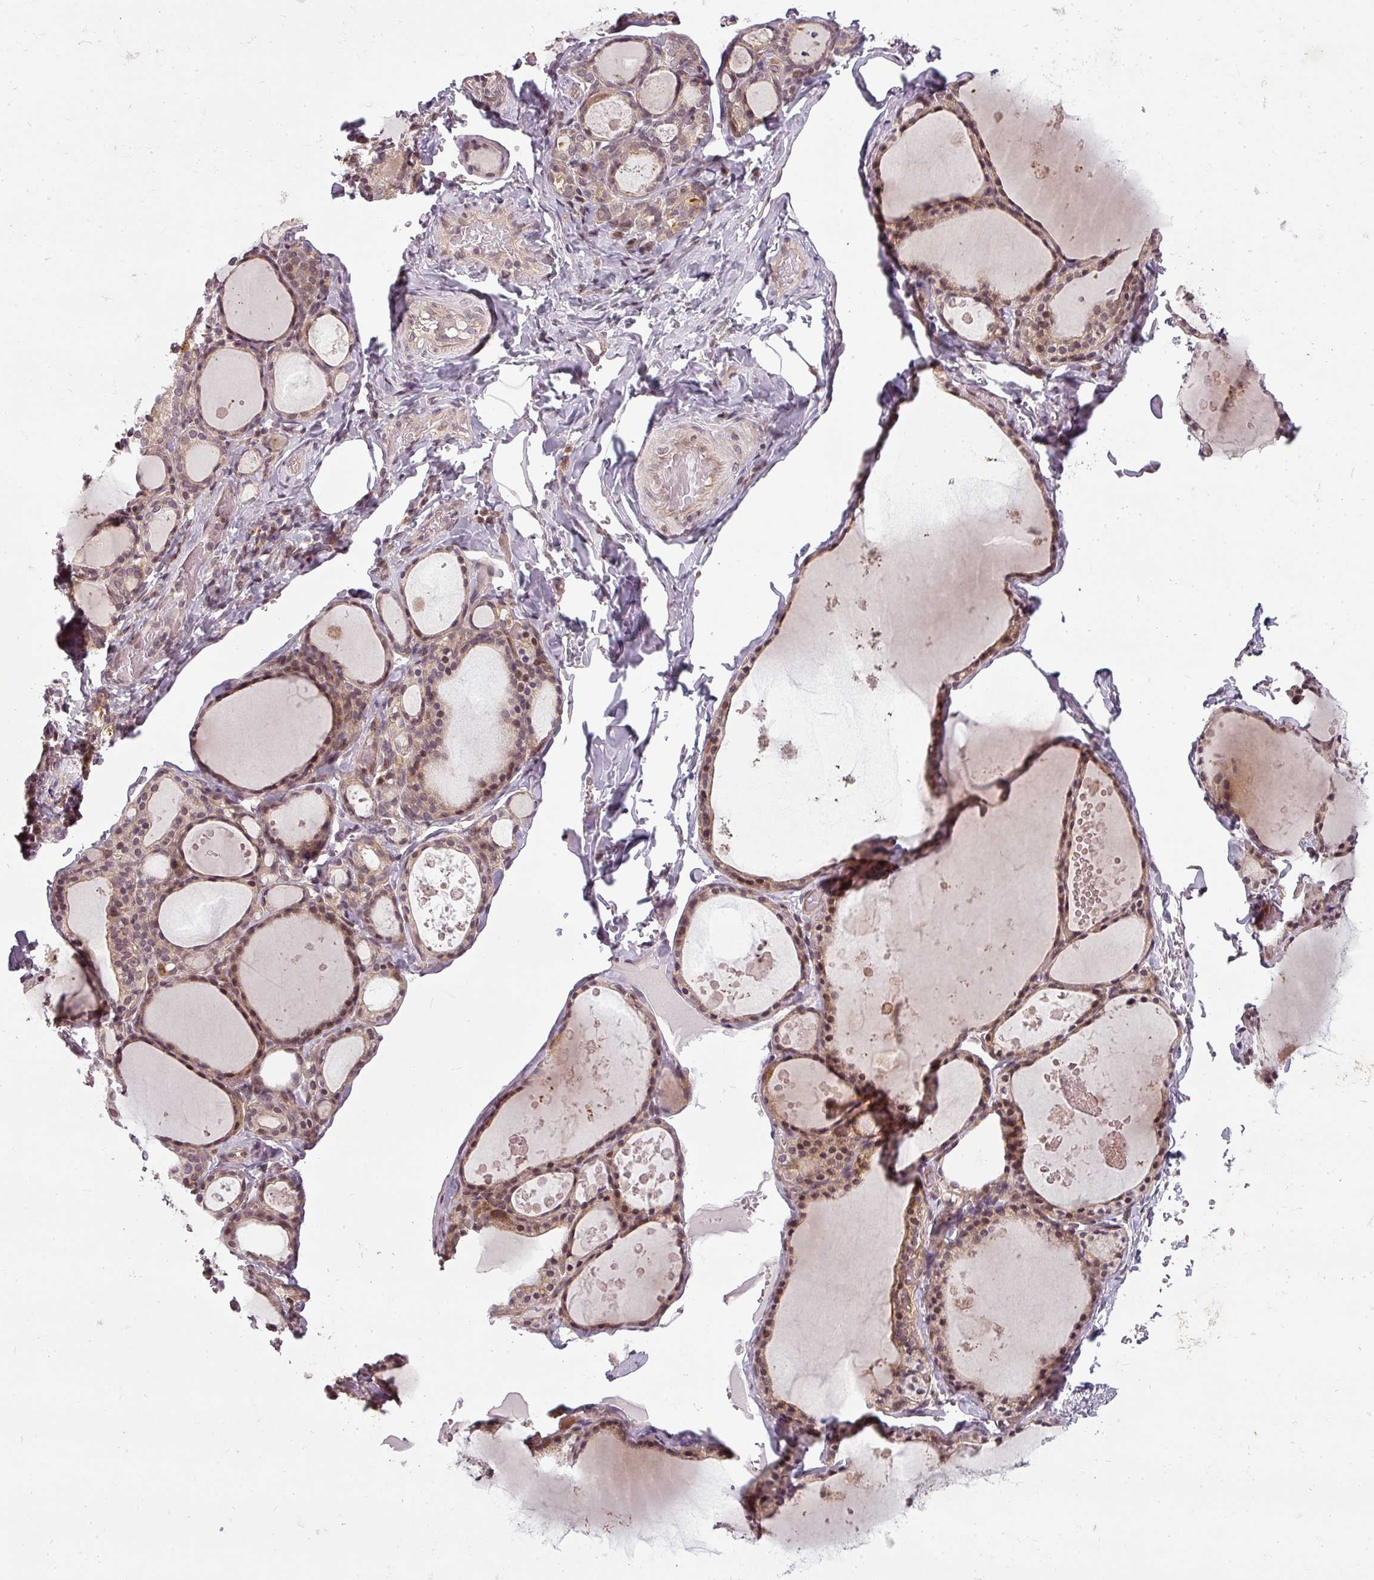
{"staining": {"intensity": "weak", "quantity": ">75%", "location": "cytoplasmic/membranous,nuclear"}, "tissue": "thyroid gland", "cell_type": "Glandular cells", "image_type": "normal", "snomed": [{"axis": "morphology", "description": "Normal tissue, NOS"}, {"axis": "topography", "description": "Thyroid gland"}], "caption": "Human thyroid gland stained with a brown dye shows weak cytoplasmic/membranous,nuclear positive expression in about >75% of glandular cells.", "gene": "CLIC1", "patient": {"sex": "male", "age": 56}}